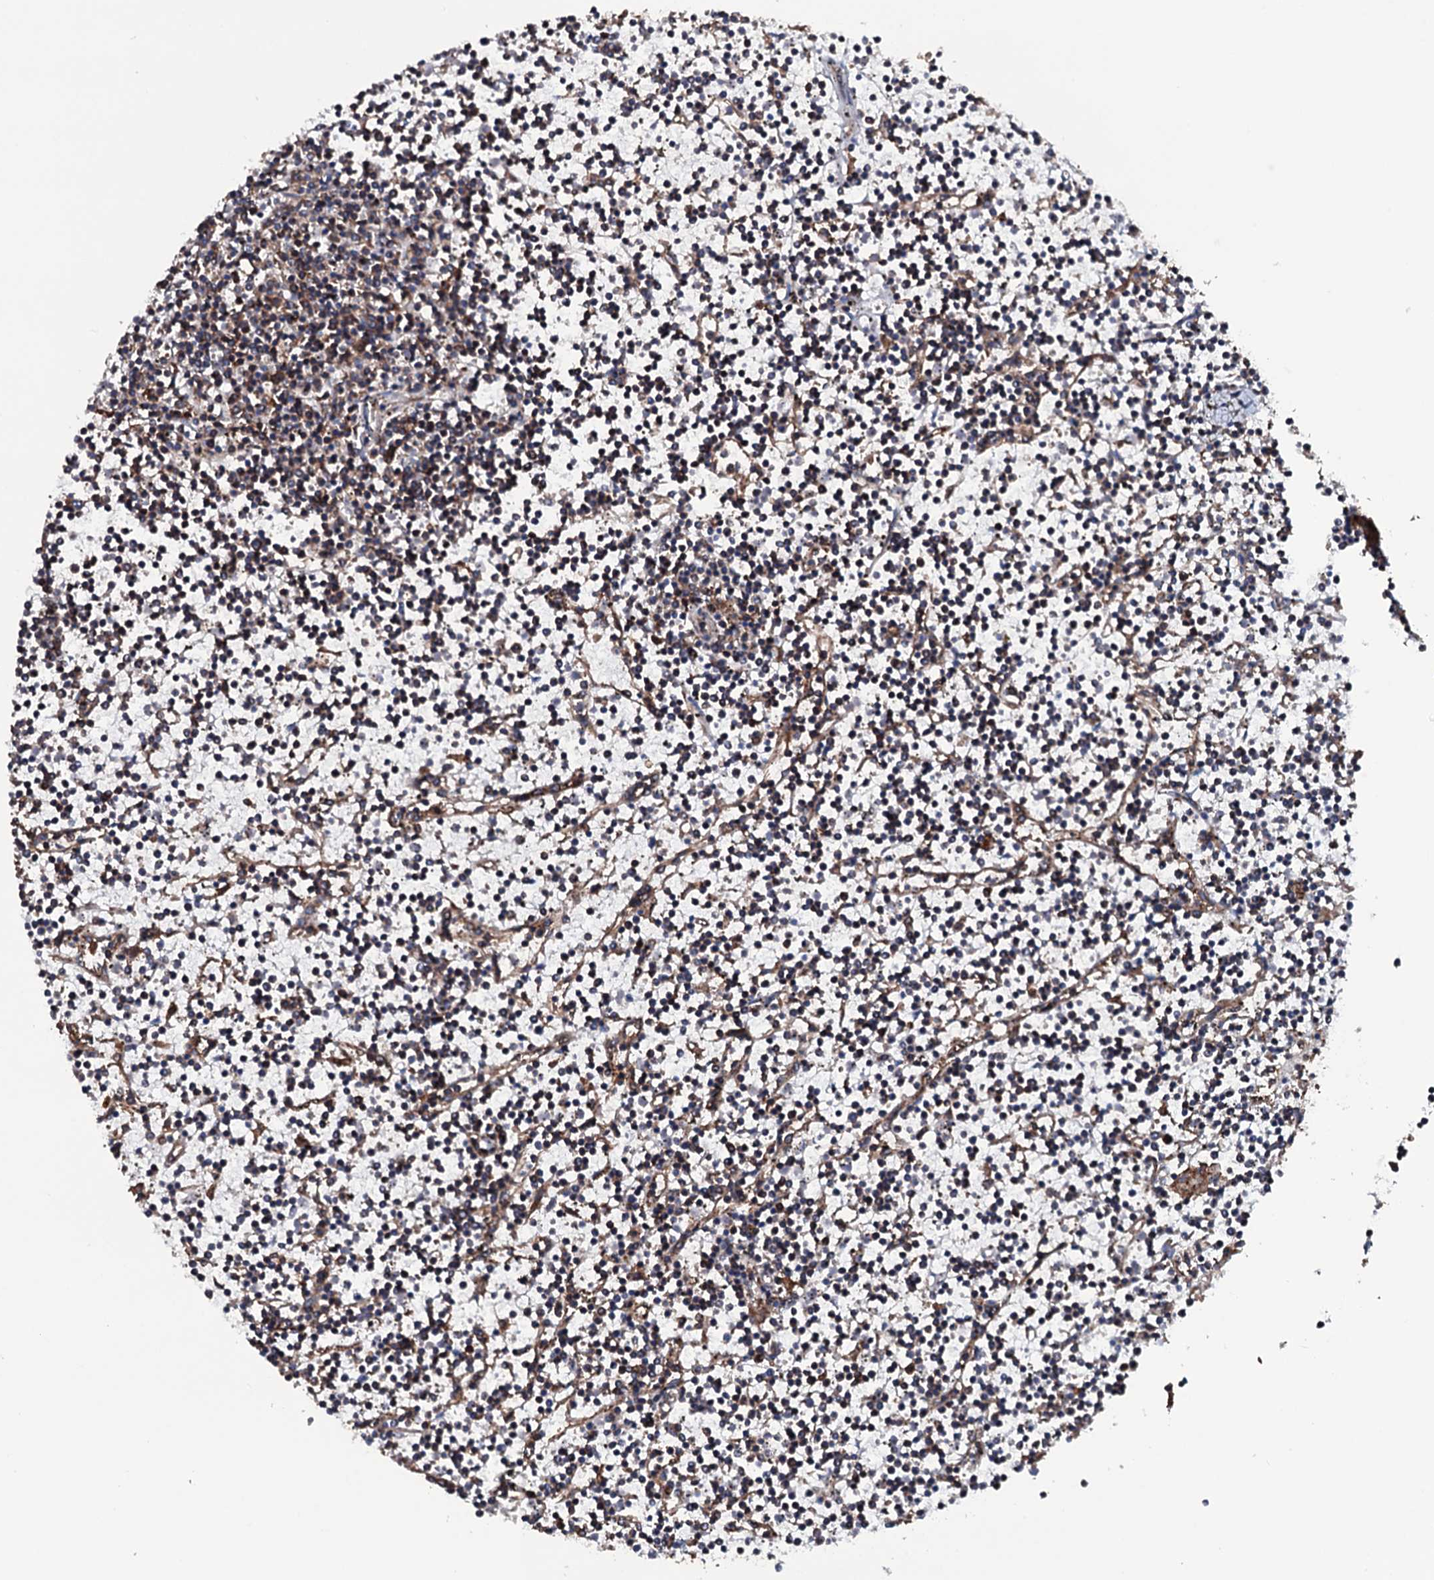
{"staining": {"intensity": "weak", "quantity": ">75%", "location": "cytoplasmic/membranous"}, "tissue": "lymphoma", "cell_type": "Tumor cells", "image_type": "cancer", "snomed": [{"axis": "morphology", "description": "Malignant lymphoma, non-Hodgkin's type, Low grade"}, {"axis": "topography", "description": "Spleen"}], "caption": "Immunohistochemical staining of lymphoma demonstrates weak cytoplasmic/membranous protein staining in about >75% of tumor cells.", "gene": "RAB12", "patient": {"sex": "female", "age": 19}}